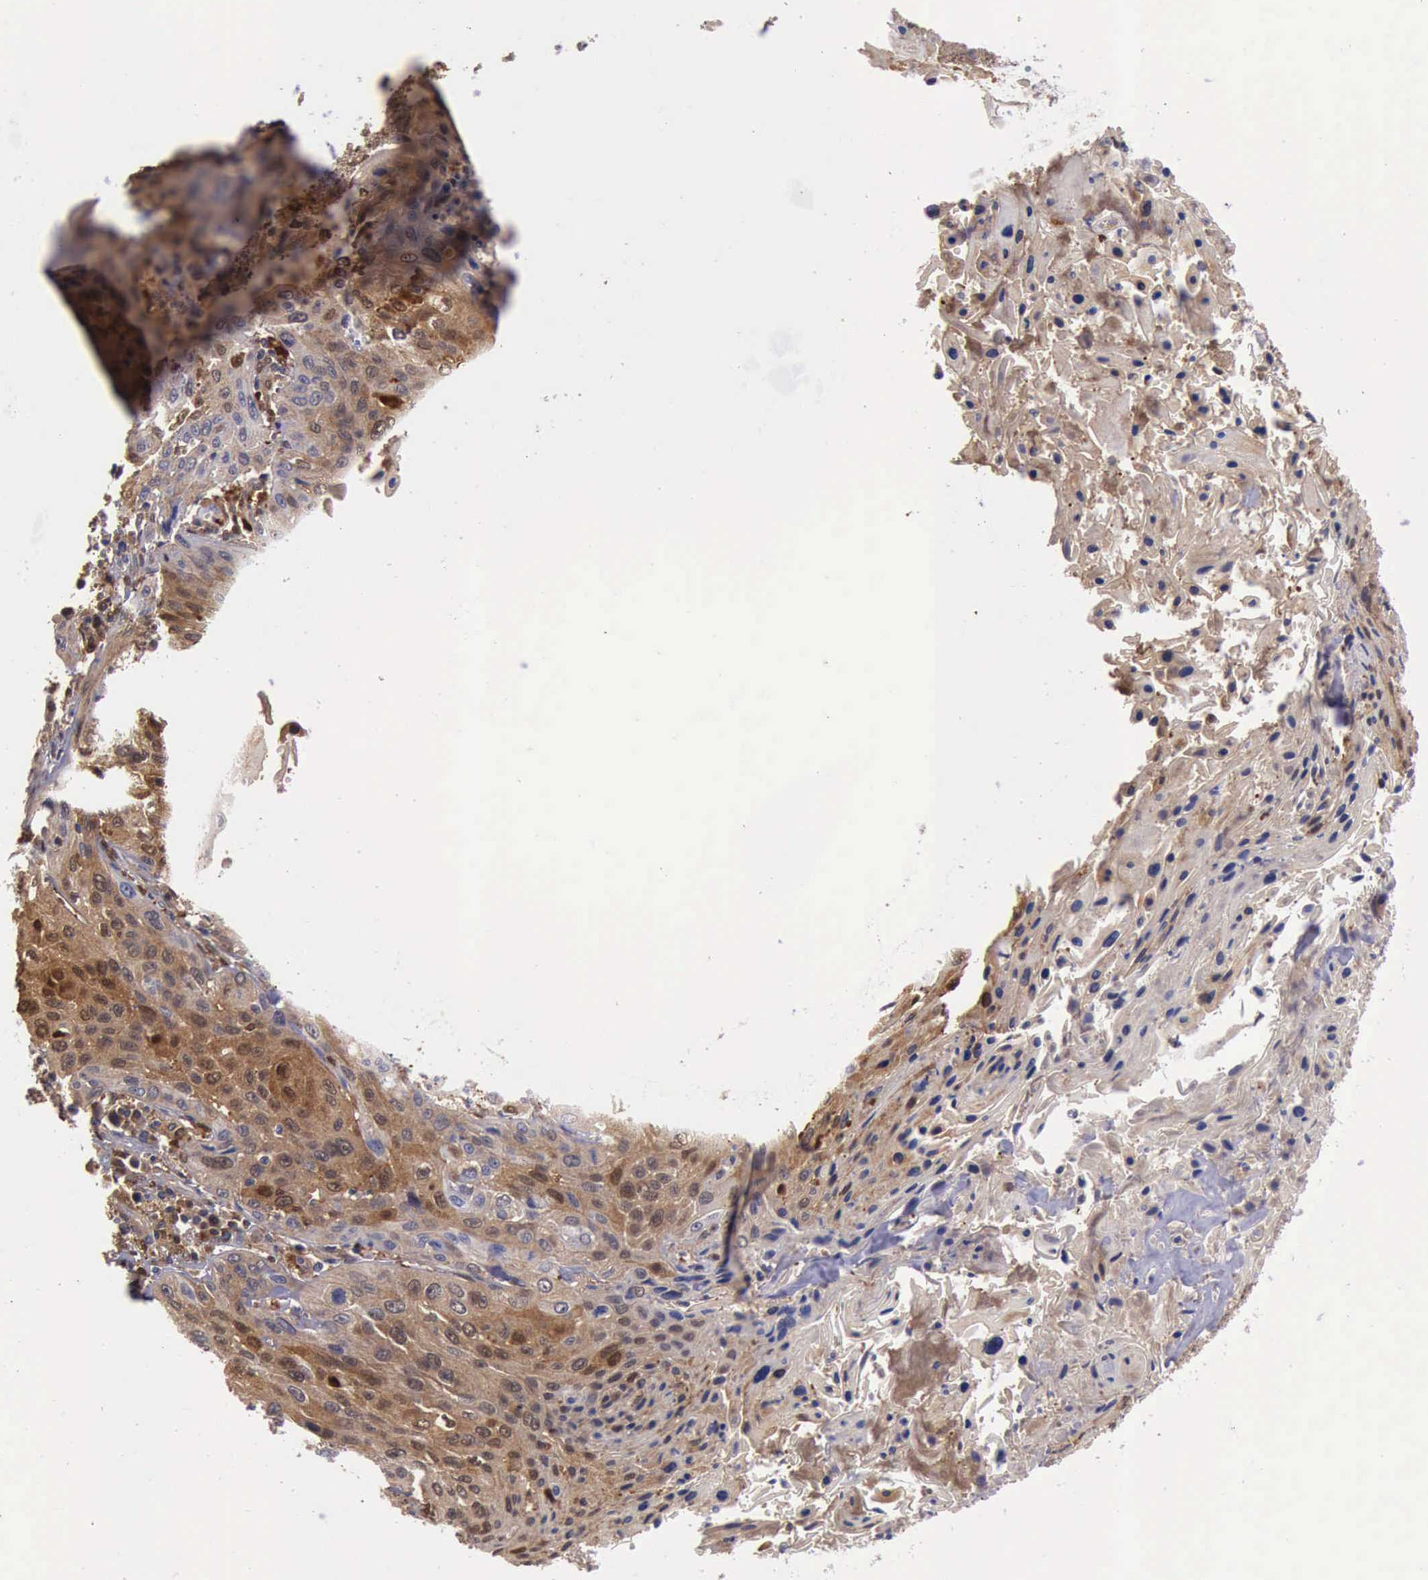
{"staining": {"intensity": "moderate", "quantity": "25%-75%", "location": "cytoplasmic/membranous,nuclear"}, "tissue": "cervical cancer", "cell_type": "Tumor cells", "image_type": "cancer", "snomed": [{"axis": "morphology", "description": "Squamous cell carcinoma, NOS"}, {"axis": "topography", "description": "Cervix"}], "caption": "Immunohistochemical staining of cervical squamous cell carcinoma displays medium levels of moderate cytoplasmic/membranous and nuclear staining in approximately 25%-75% of tumor cells.", "gene": "TYMP", "patient": {"sex": "female", "age": 32}}